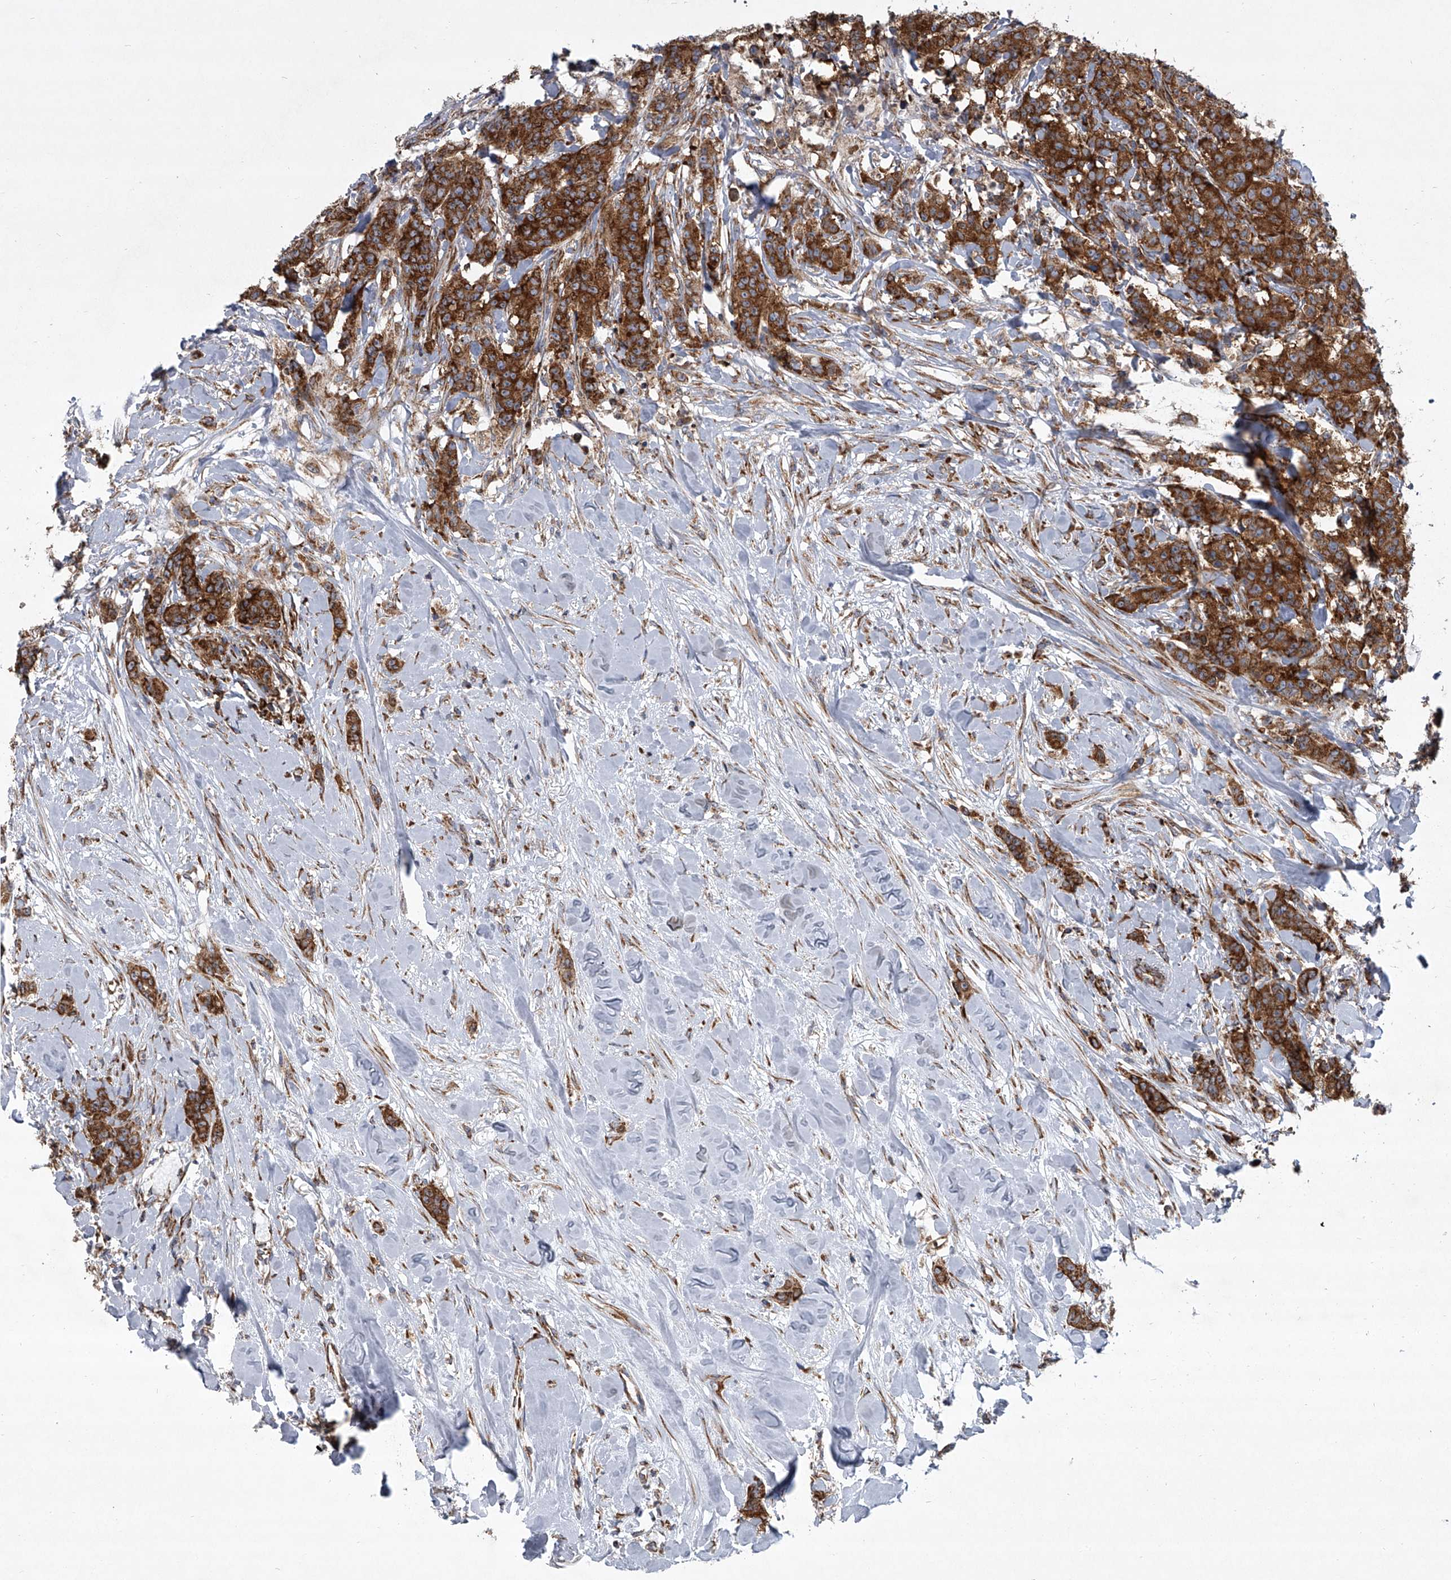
{"staining": {"intensity": "moderate", "quantity": ">75%", "location": "cytoplasmic/membranous"}, "tissue": "breast cancer", "cell_type": "Tumor cells", "image_type": "cancer", "snomed": [{"axis": "morphology", "description": "Duct carcinoma"}, {"axis": "topography", "description": "Breast"}], "caption": "Moderate cytoplasmic/membranous protein expression is identified in approximately >75% of tumor cells in intraductal carcinoma (breast).", "gene": "ZC3H15", "patient": {"sex": "female", "age": 40}}